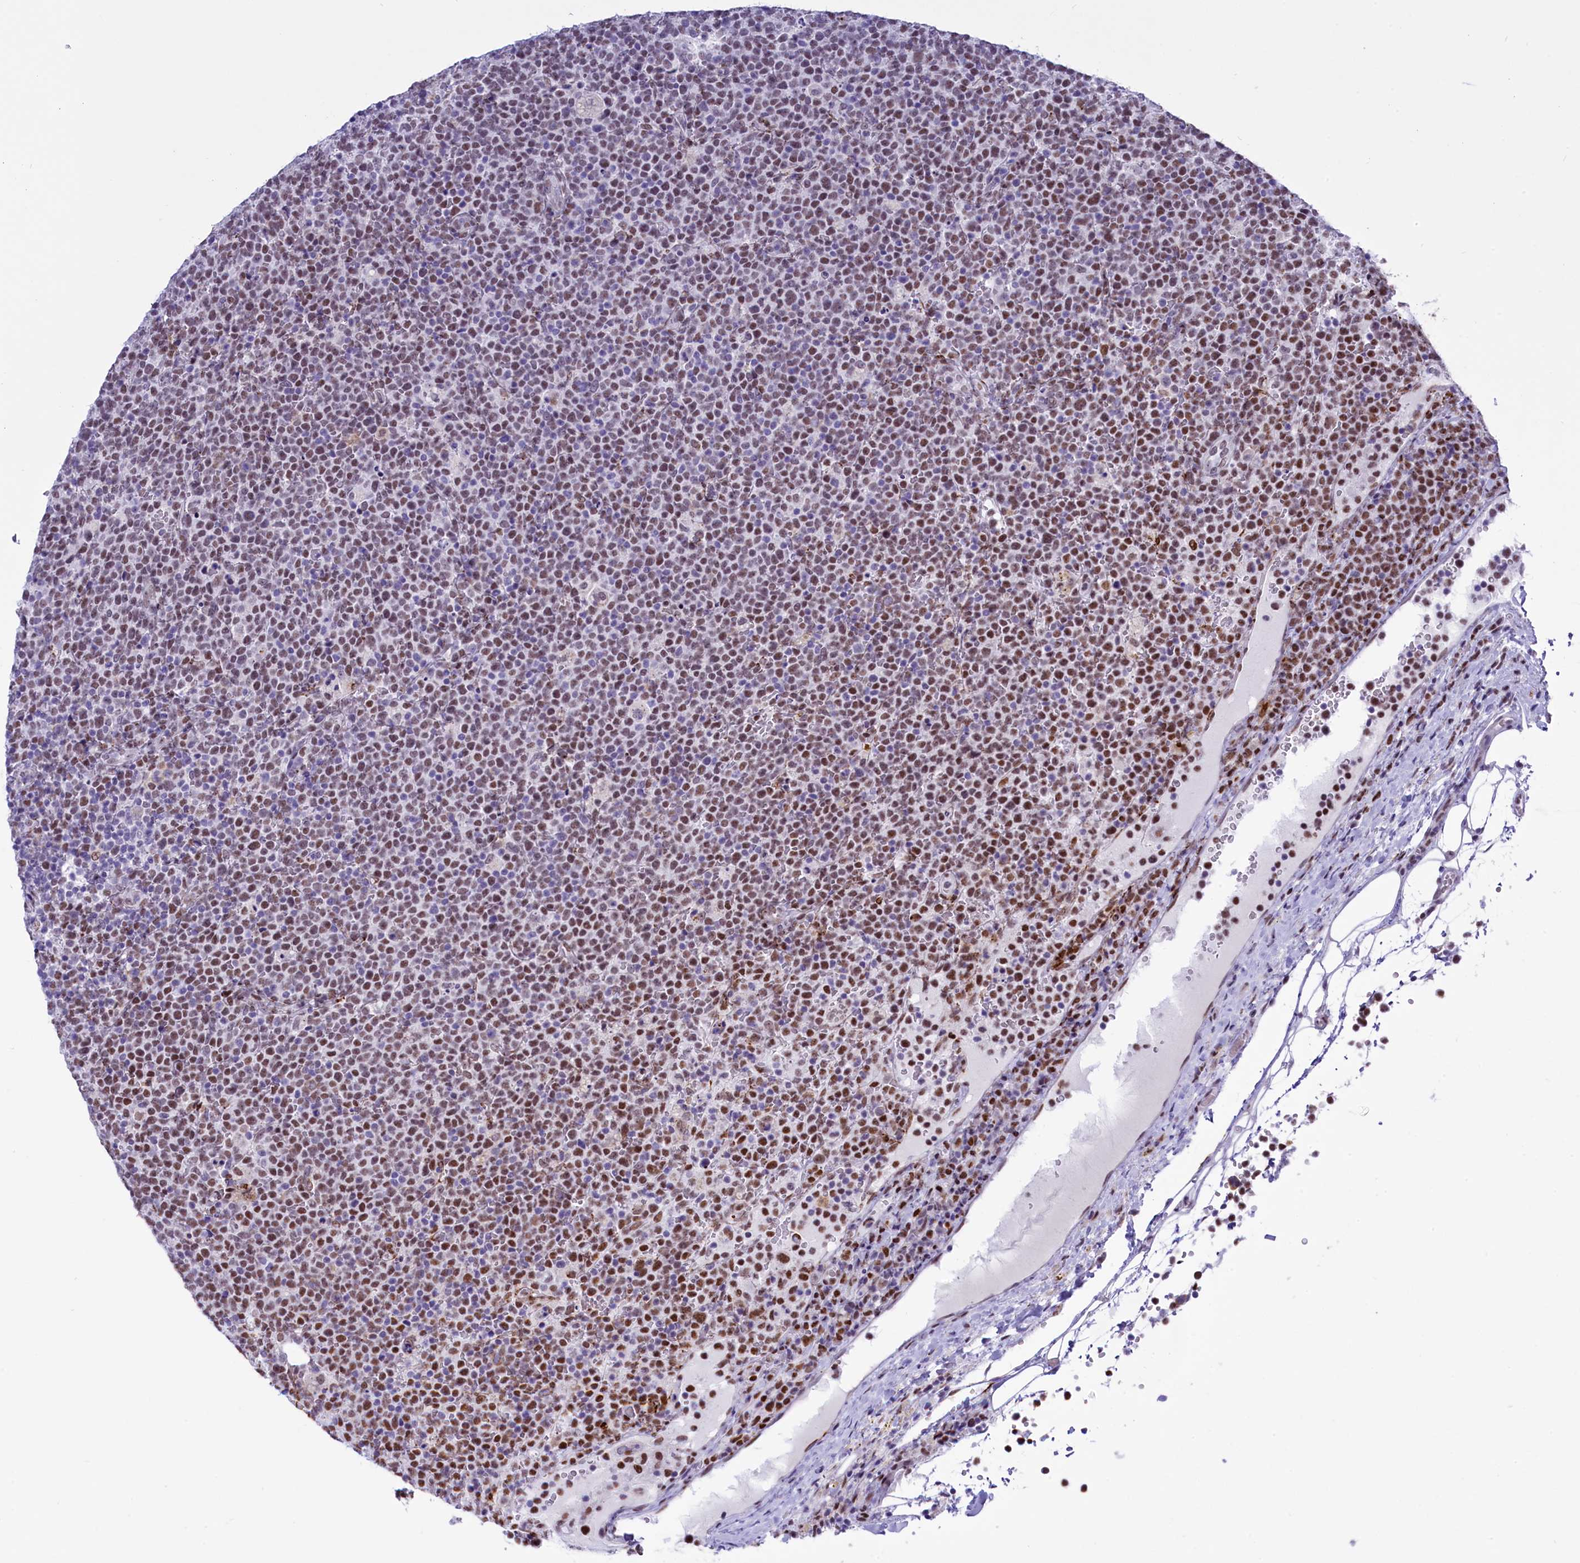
{"staining": {"intensity": "moderate", "quantity": "25%-75%", "location": "nuclear"}, "tissue": "lymphoma", "cell_type": "Tumor cells", "image_type": "cancer", "snomed": [{"axis": "morphology", "description": "Malignant lymphoma, non-Hodgkin's type, High grade"}, {"axis": "topography", "description": "Lymph node"}], "caption": "Immunohistochemistry of human high-grade malignant lymphoma, non-Hodgkin's type reveals medium levels of moderate nuclear staining in about 25%-75% of tumor cells. The protein of interest is shown in brown color, while the nuclei are stained blue.", "gene": "RPS6KB1", "patient": {"sex": "male", "age": 61}}